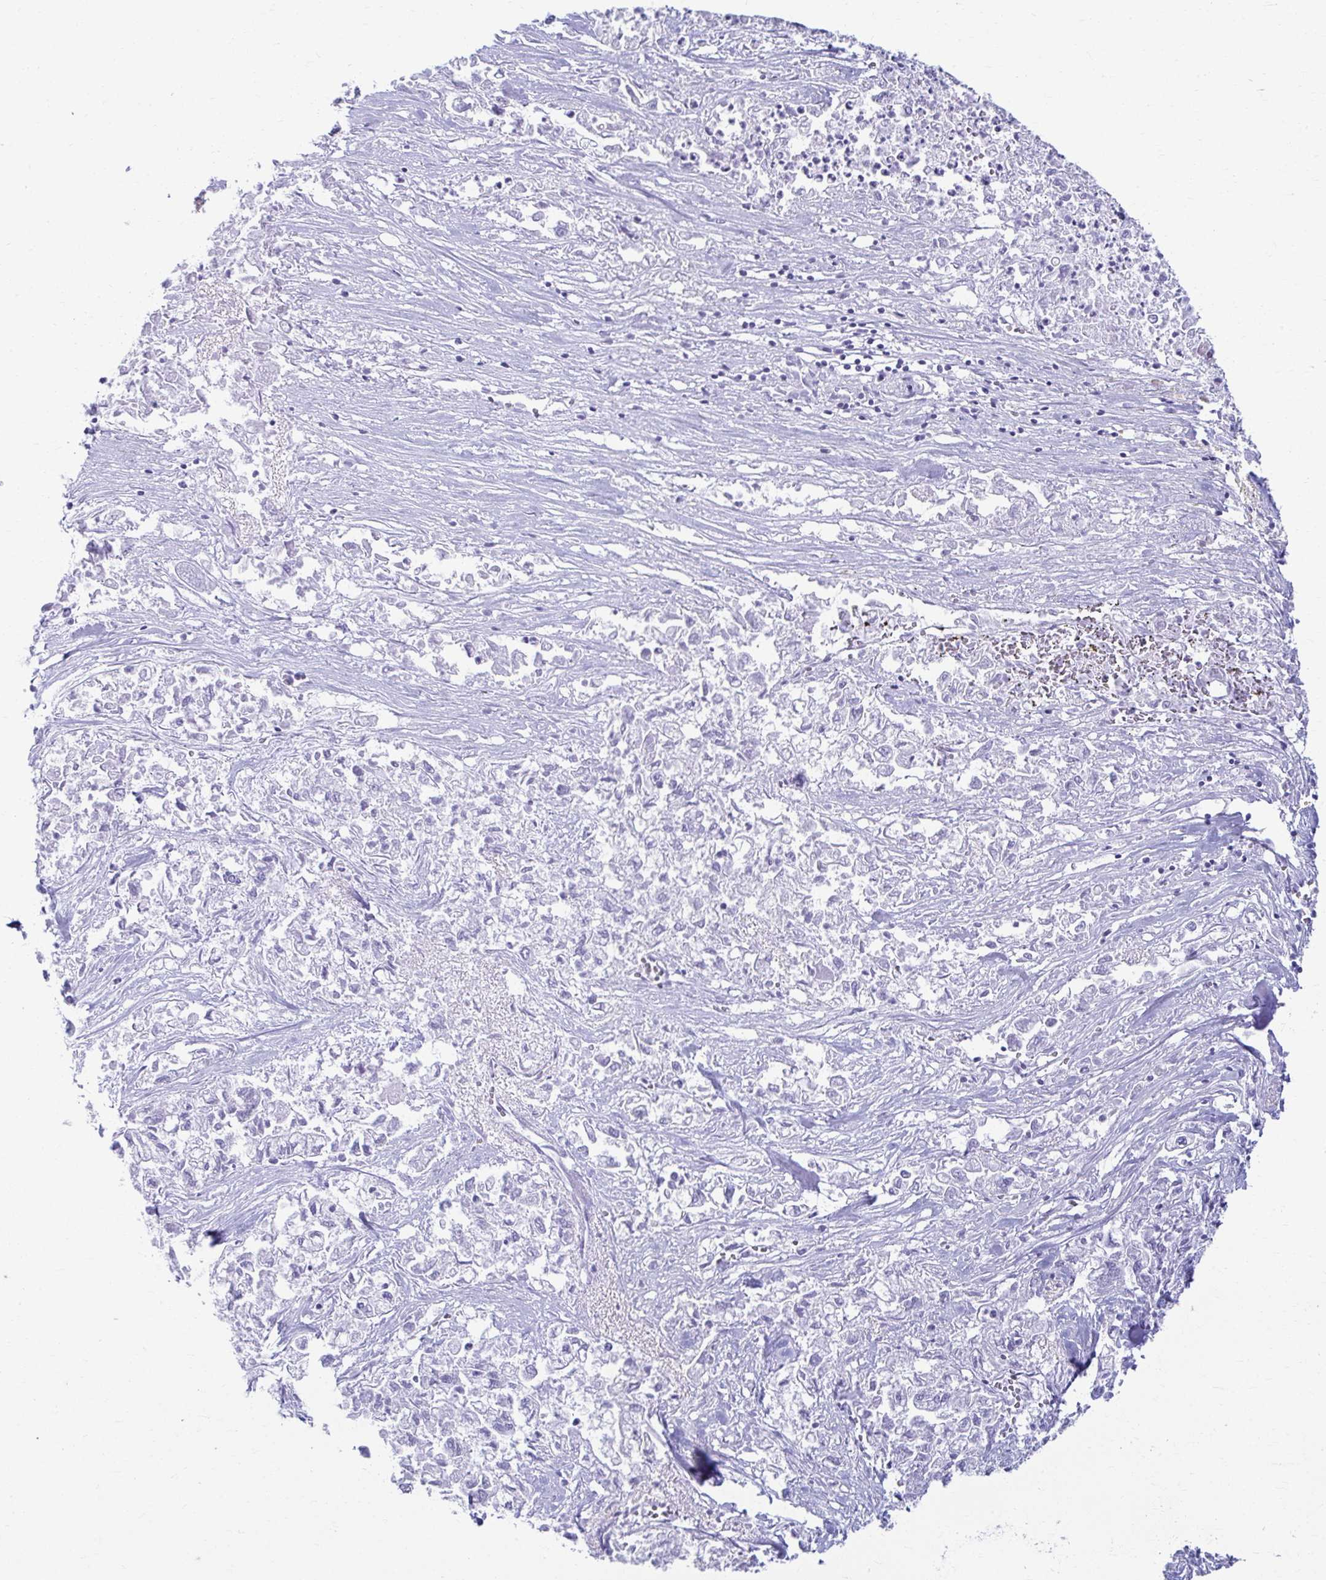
{"staining": {"intensity": "negative", "quantity": "none", "location": "none"}, "tissue": "pancreatic cancer", "cell_type": "Tumor cells", "image_type": "cancer", "snomed": [{"axis": "morphology", "description": "Adenocarcinoma, NOS"}, {"axis": "topography", "description": "Pancreas"}], "caption": "A micrograph of adenocarcinoma (pancreatic) stained for a protein demonstrates no brown staining in tumor cells.", "gene": "ATP4B", "patient": {"sex": "male", "age": 72}}